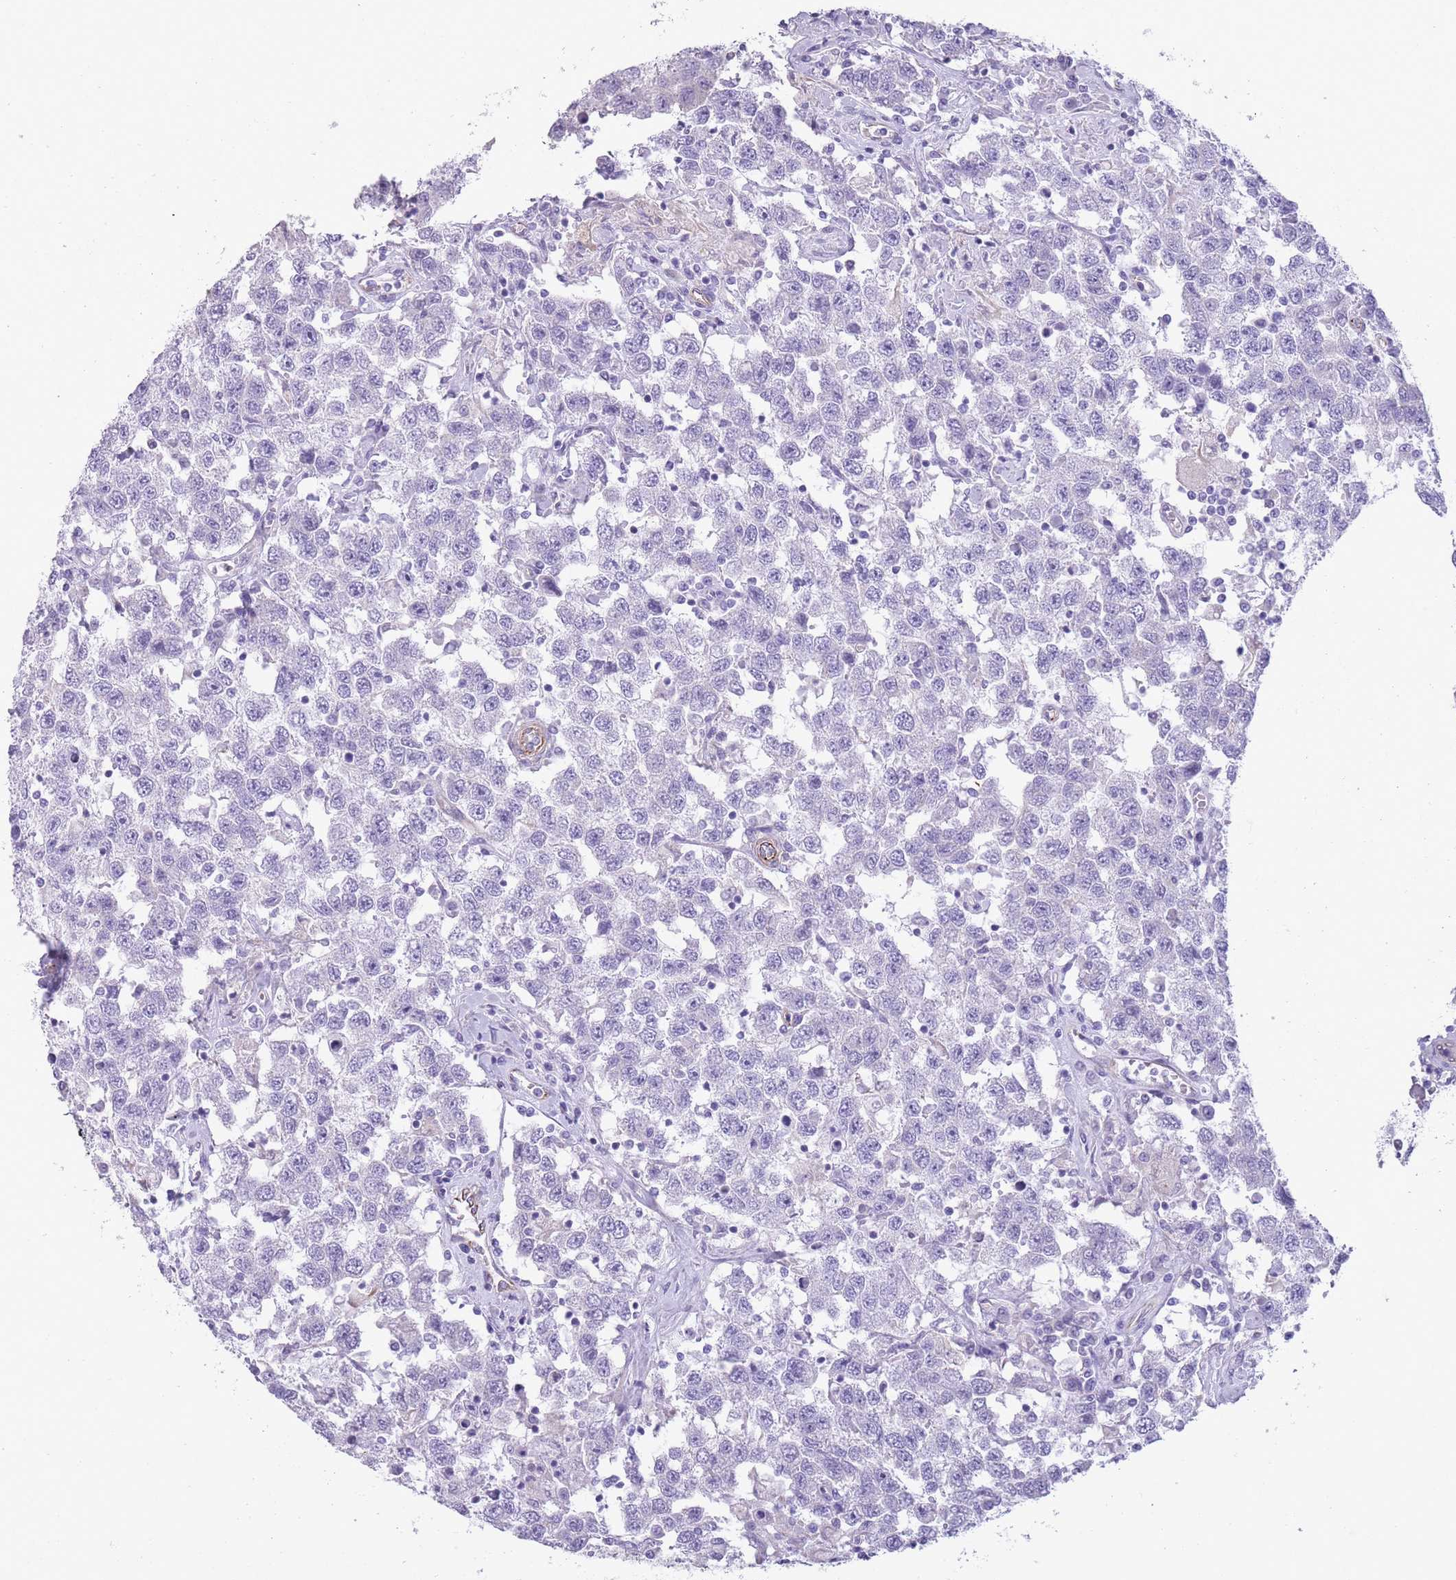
{"staining": {"intensity": "negative", "quantity": "none", "location": "none"}, "tissue": "testis cancer", "cell_type": "Tumor cells", "image_type": "cancer", "snomed": [{"axis": "morphology", "description": "Seminoma, NOS"}, {"axis": "topography", "description": "Testis"}], "caption": "Immunohistochemistry of testis seminoma reveals no positivity in tumor cells. (Brightfield microscopy of DAB (3,3'-diaminobenzidine) immunohistochemistry at high magnification).", "gene": "PTCD1", "patient": {"sex": "male", "age": 41}}